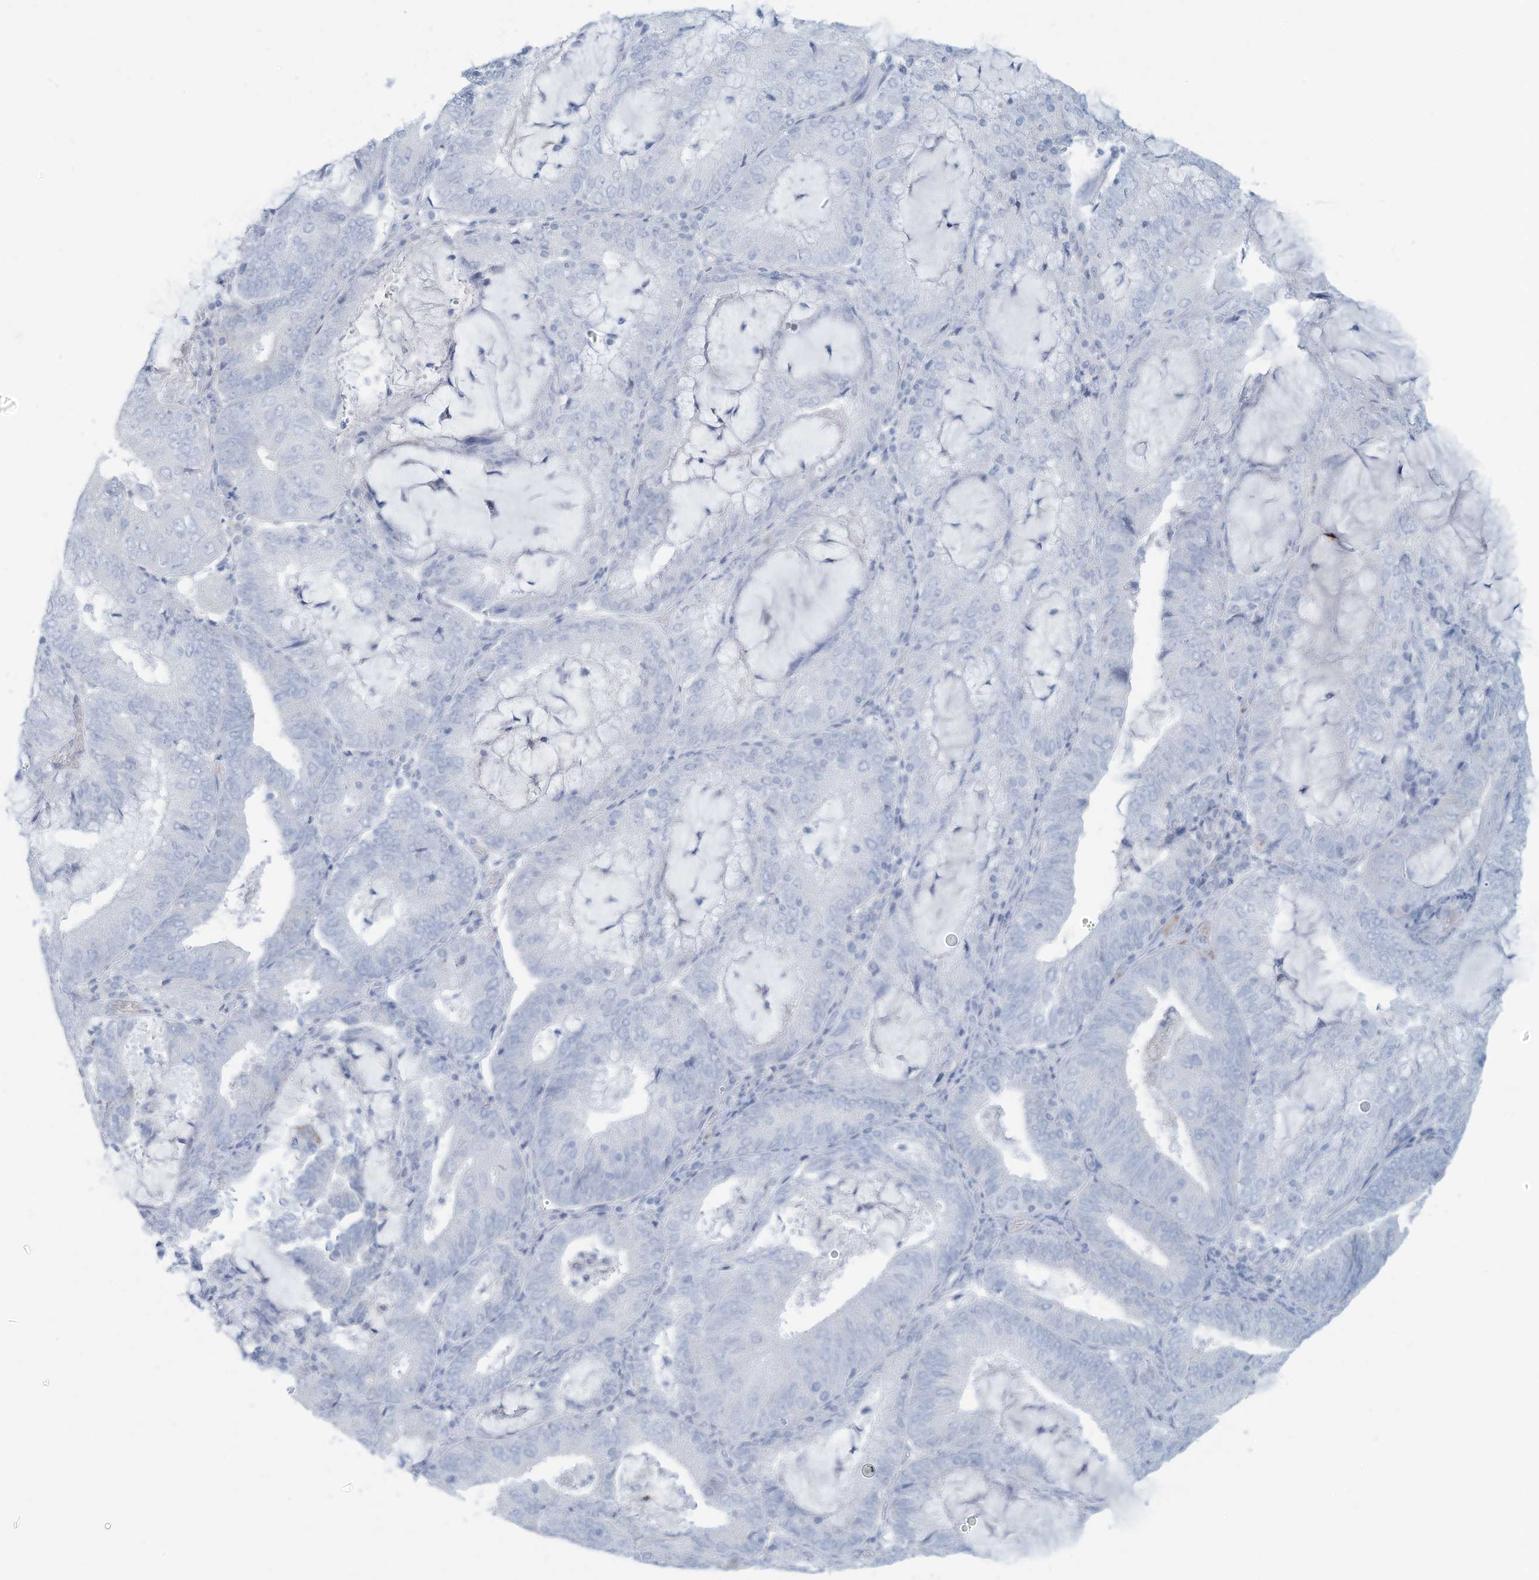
{"staining": {"intensity": "negative", "quantity": "none", "location": "none"}, "tissue": "endometrial cancer", "cell_type": "Tumor cells", "image_type": "cancer", "snomed": [{"axis": "morphology", "description": "Adenocarcinoma, NOS"}, {"axis": "topography", "description": "Endometrium"}], "caption": "Image shows no protein staining in tumor cells of adenocarcinoma (endometrial) tissue.", "gene": "ERI2", "patient": {"sex": "female", "age": 81}}